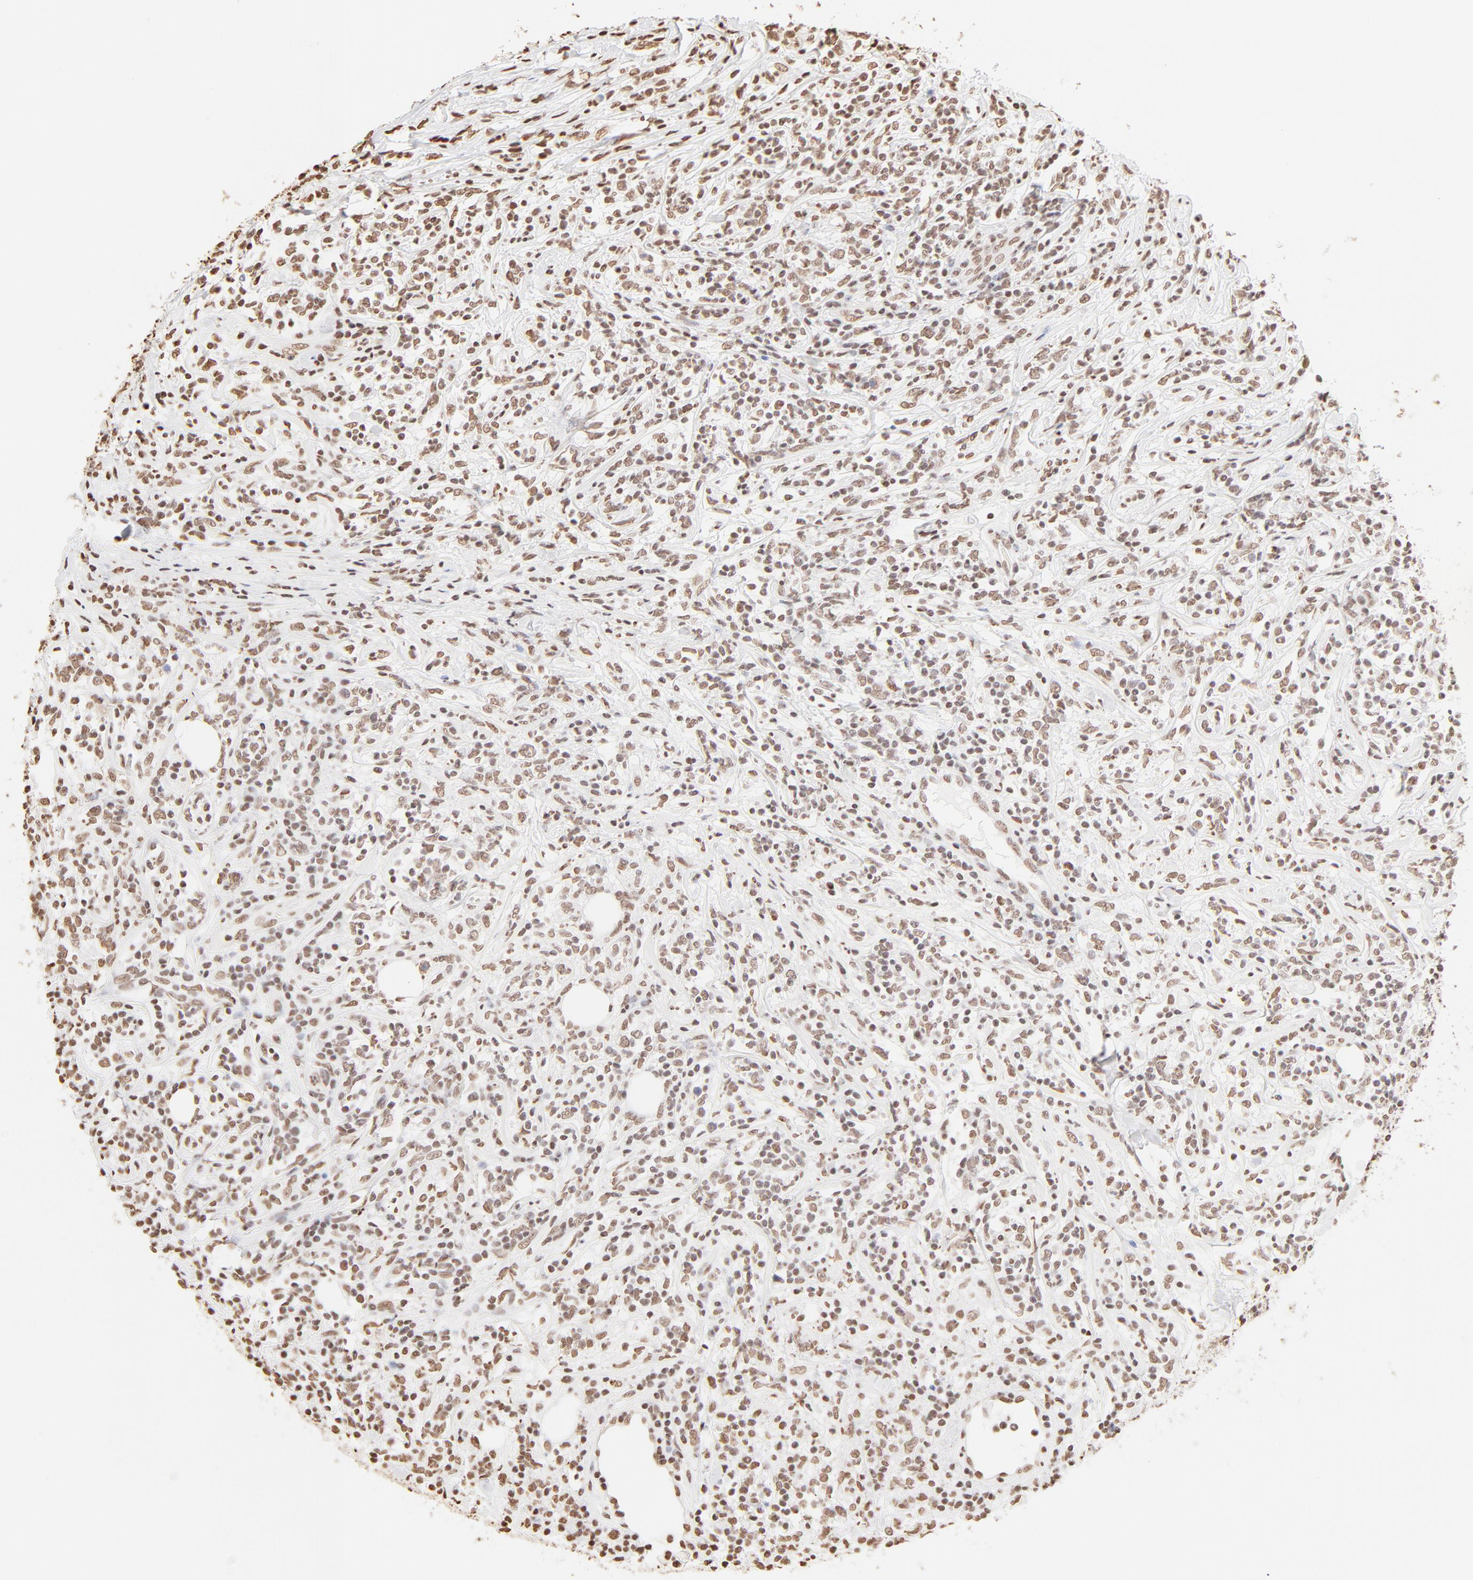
{"staining": {"intensity": "moderate", "quantity": ">75%", "location": "nuclear"}, "tissue": "lymphoma", "cell_type": "Tumor cells", "image_type": "cancer", "snomed": [{"axis": "morphology", "description": "Malignant lymphoma, non-Hodgkin's type, High grade"}, {"axis": "topography", "description": "Lymph node"}], "caption": "Immunohistochemistry (IHC) (DAB) staining of human lymphoma shows moderate nuclear protein expression in about >75% of tumor cells.", "gene": "ZNF540", "patient": {"sex": "female", "age": 84}}